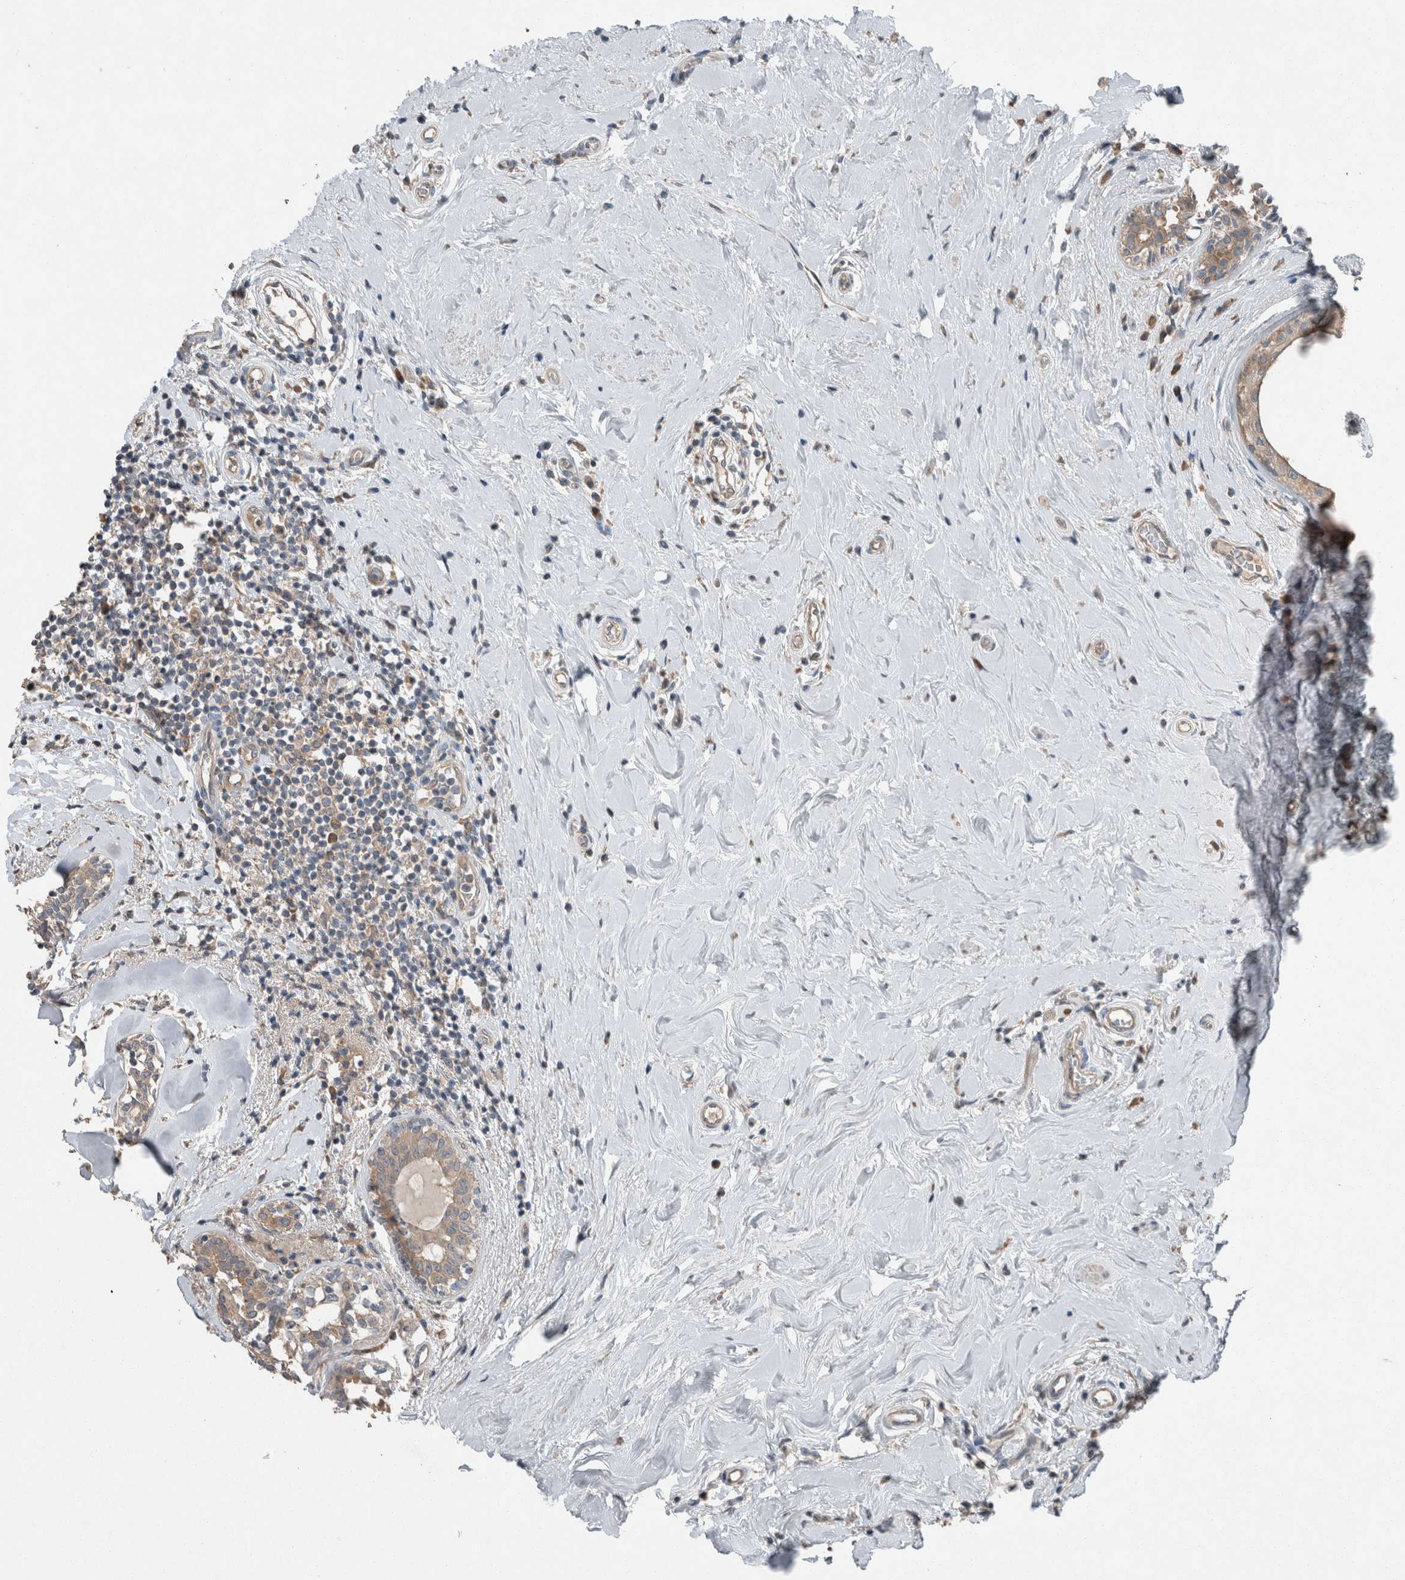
{"staining": {"intensity": "weak", "quantity": ">75%", "location": "cytoplasmic/membranous"}, "tissue": "breast cancer", "cell_type": "Tumor cells", "image_type": "cancer", "snomed": [{"axis": "morphology", "description": "Duct carcinoma"}, {"axis": "topography", "description": "Breast"}], "caption": "A low amount of weak cytoplasmic/membranous positivity is seen in about >75% of tumor cells in breast invasive ductal carcinoma tissue.", "gene": "KNTC1", "patient": {"sex": "female", "age": 55}}